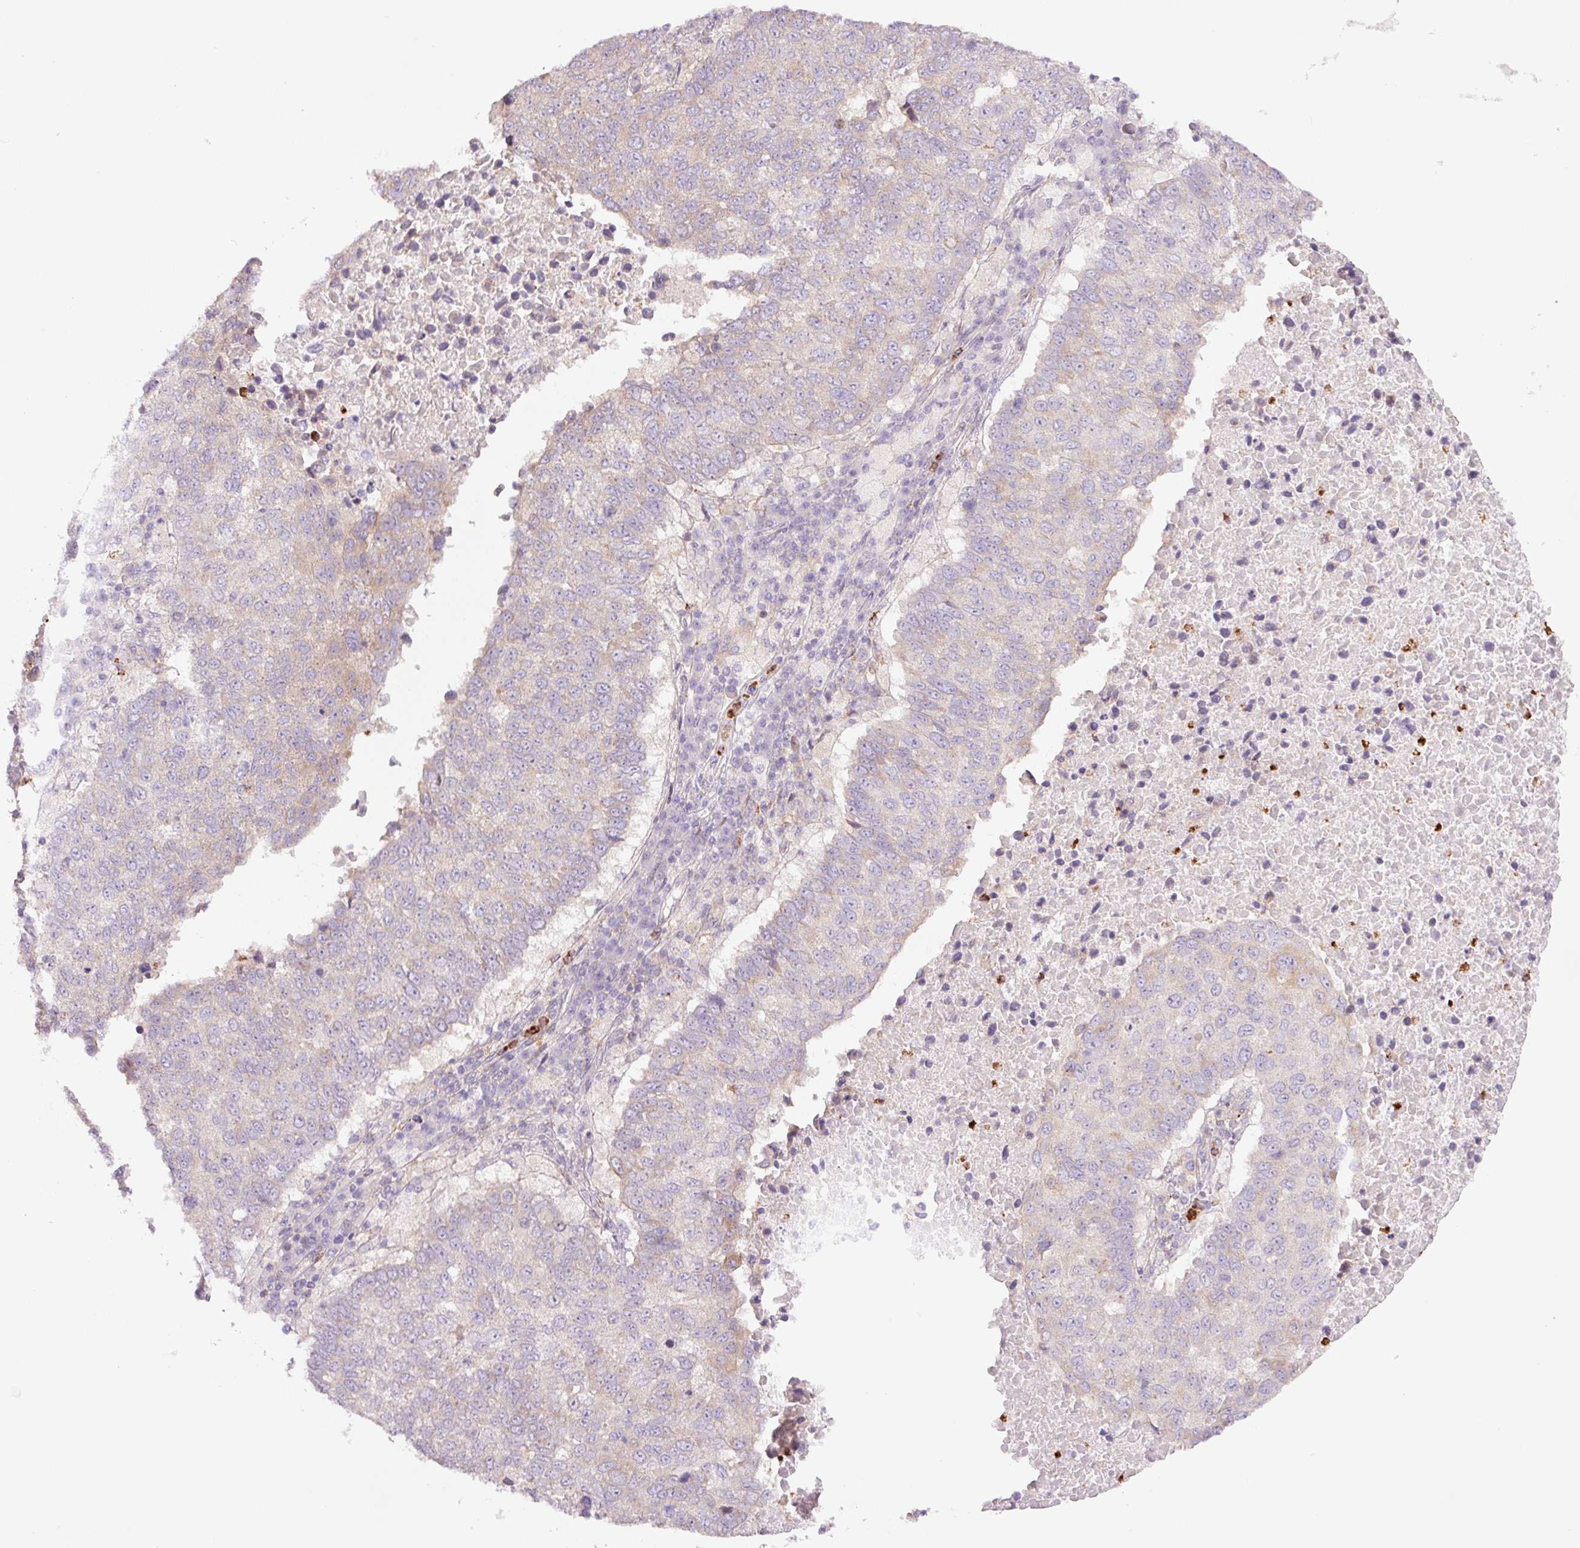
{"staining": {"intensity": "negative", "quantity": "none", "location": "none"}, "tissue": "lung cancer", "cell_type": "Tumor cells", "image_type": "cancer", "snomed": [{"axis": "morphology", "description": "Squamous cell carcinoma, NOS"}, {"axis": "topography", "description": "Lung"}], "caption": "This photomicrograph is of lung cancer stained with immunohistochemistry (IHC) to label a protein in brown with the nuclei are counter-stained blue. There is no positivity in tumor cells. The staining is performed using DAB (3,3'-diaminobenzidine) brown chromogen with nuclei counter-stained in using hematoxylin.", "gene": "SH2D6", "patient": {"sex": "male", "age": 73}}